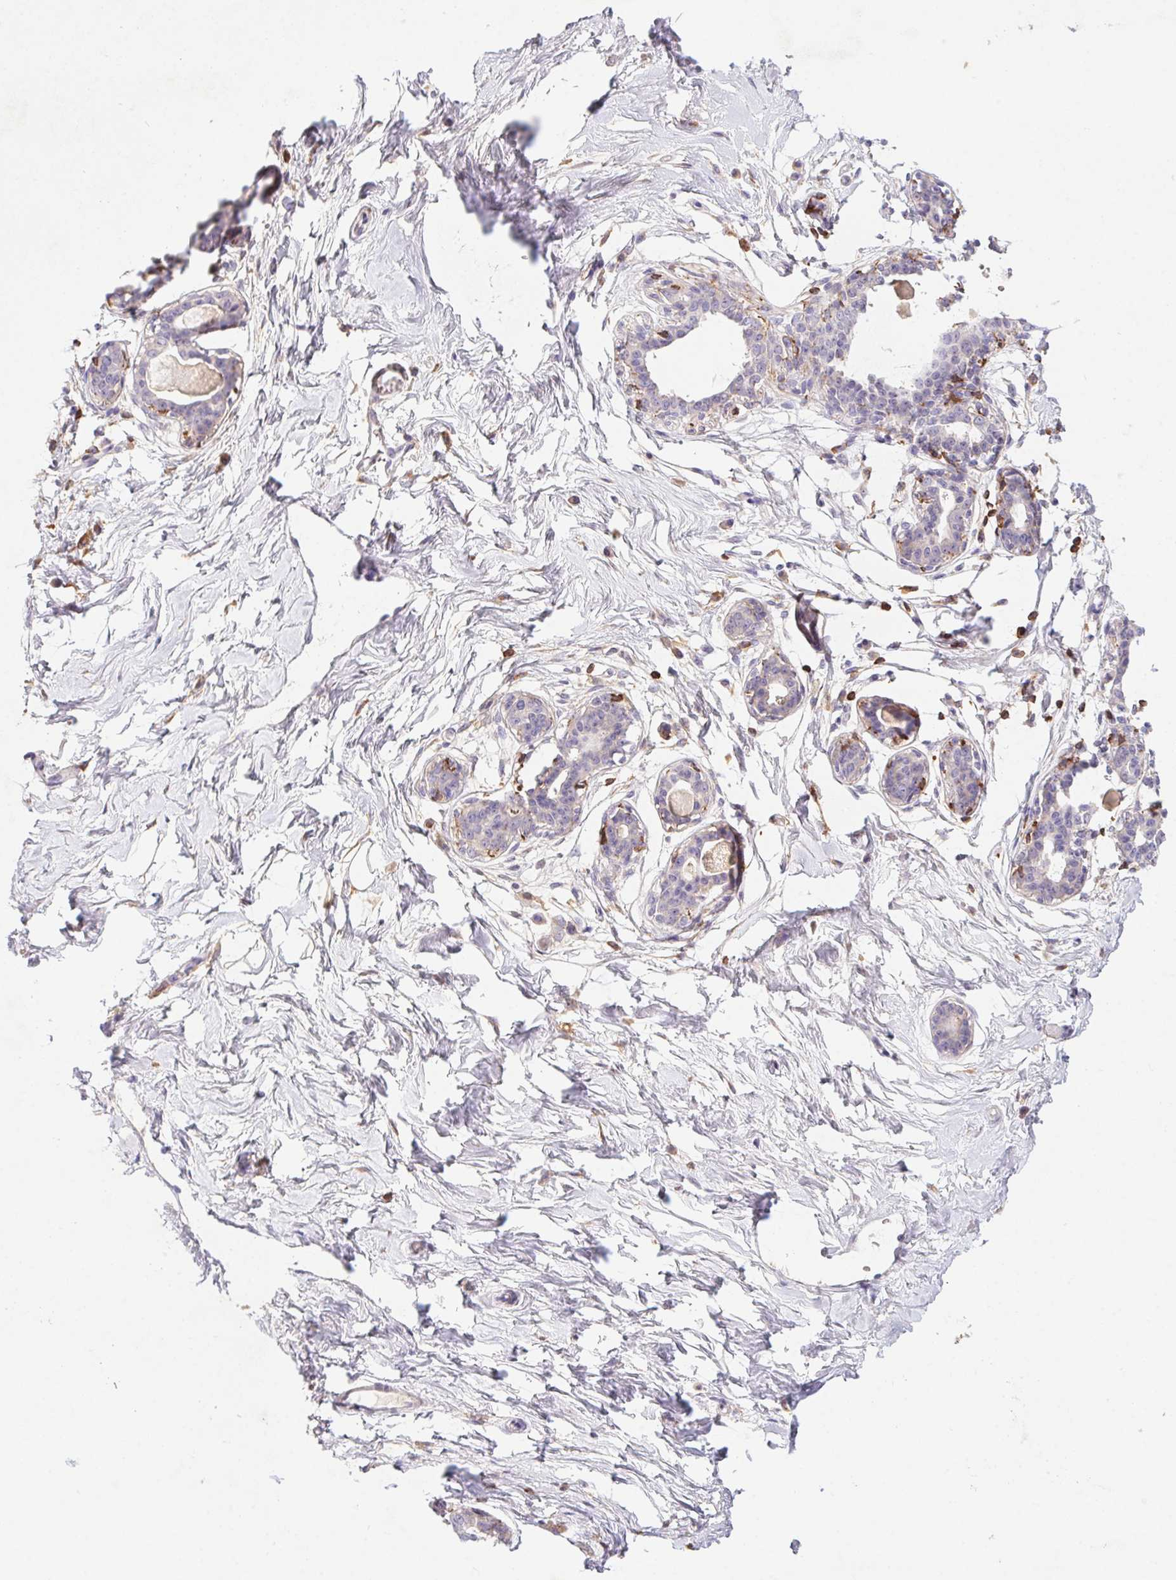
{"staining": {"intensity": "negative", "quantity": "none", "location": "none"}, "tissue": "breast", "cell_type": "Adipocytes", "image_type": "normal", "snomed": [{"axis": "morphology", "description": "Normal tissue, NOS"}, {"axis": "topography", "description": "Breast"}], "caption": "DAB immunohistochemical staining of normal breast reveals no significant expression in adipocytes. (Stains: DAB IHC with hematoxylin counter stain, Microscopy: brightfield microscopy at high magnification).", "gene": "APBB1IP", "patient": {"sex": "female", "age": 45}}